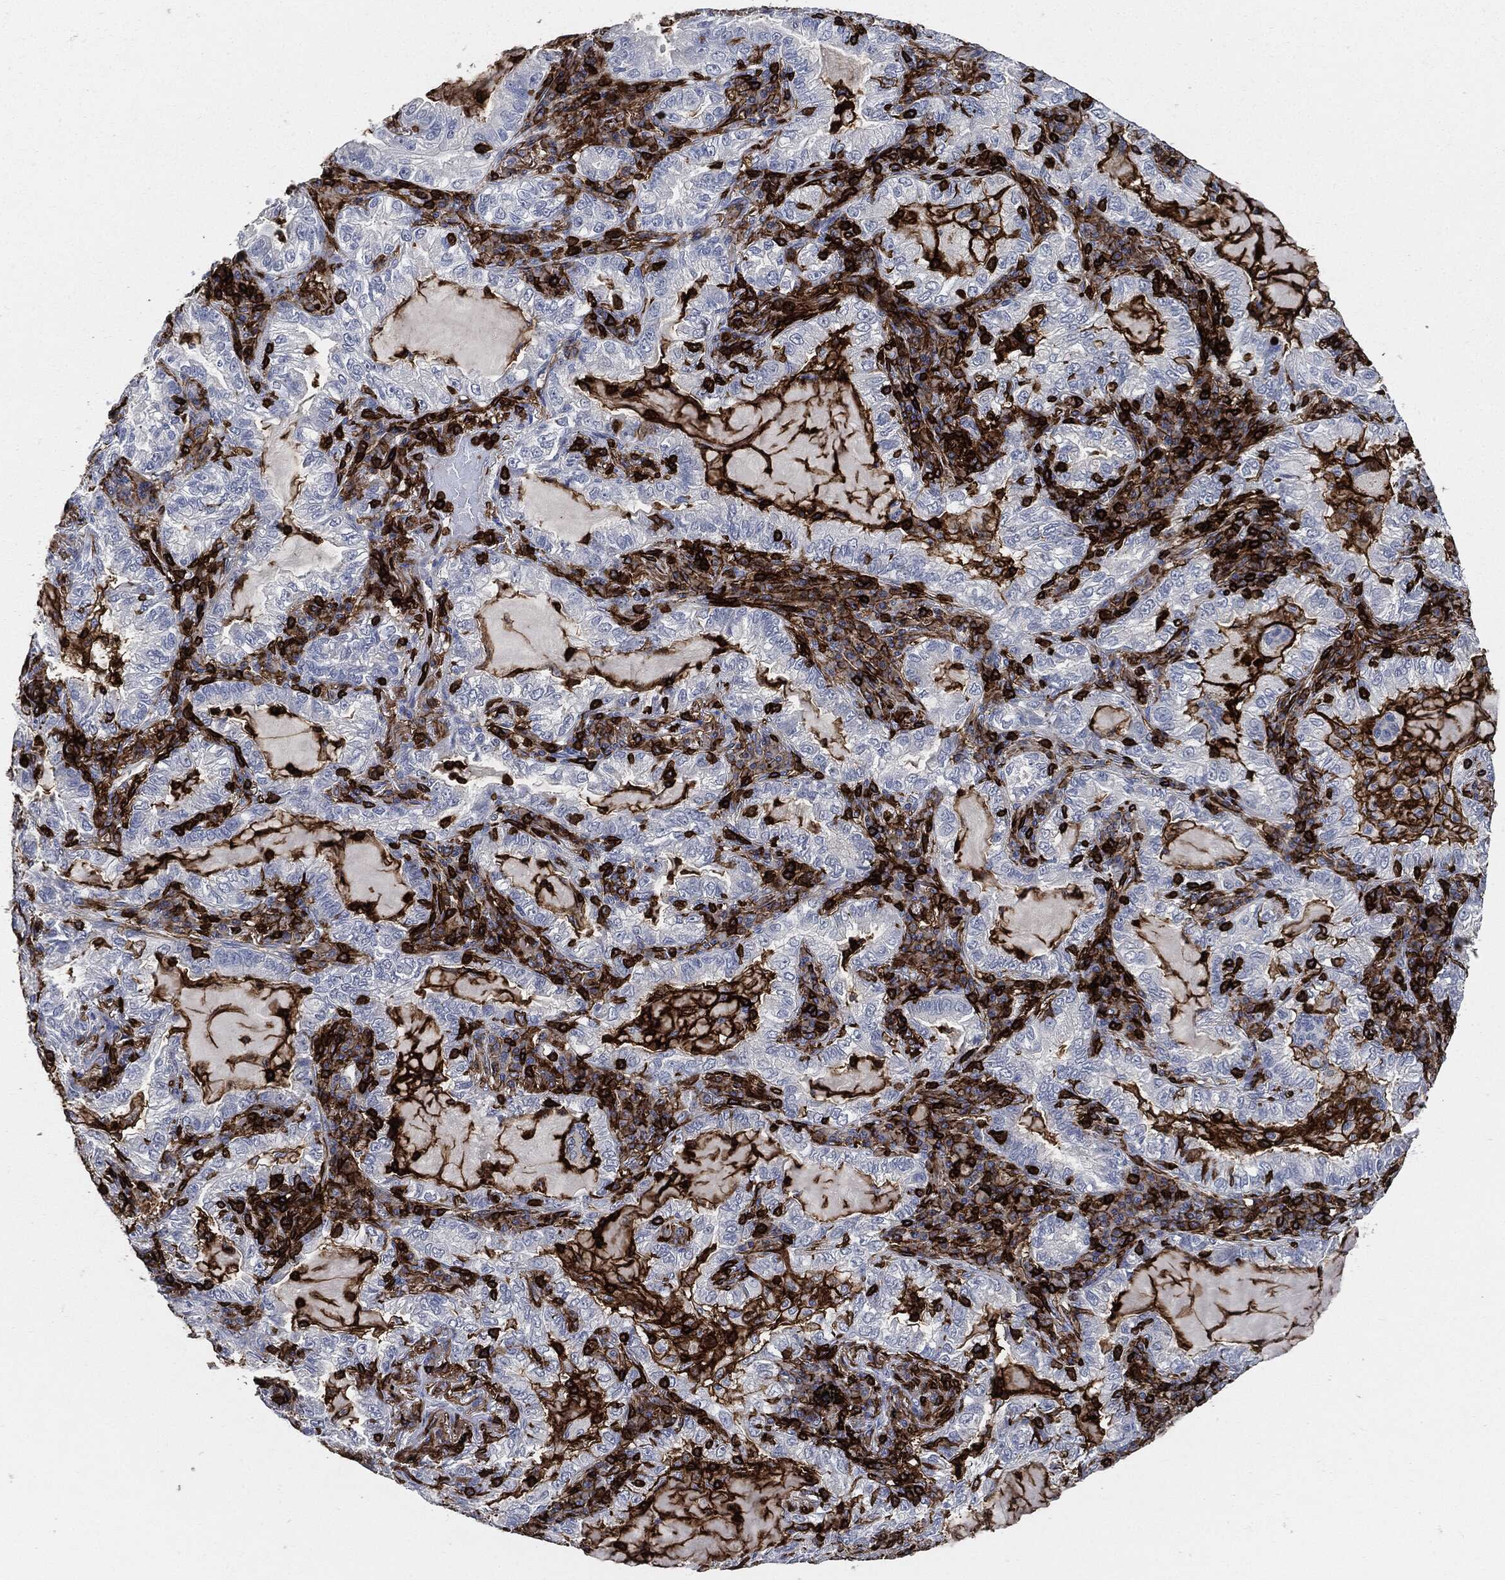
{"staining": {"intensity": "negative", "quantity": "none", "location": "none"}, "tissue": "lung cancer", "cell_type": "Tumor cells", "image_type": "cancer", "snomed": [{"axis": "morphology", "description": "Adenocarcinoma, NOS"}, {"axis": "topography", "description": "Lung"}], "caption": "There is no significant positivity in tumor cells of lung cancer.", "gene": "PTPRC", "patient": {"sex": "female", "age": 73}}